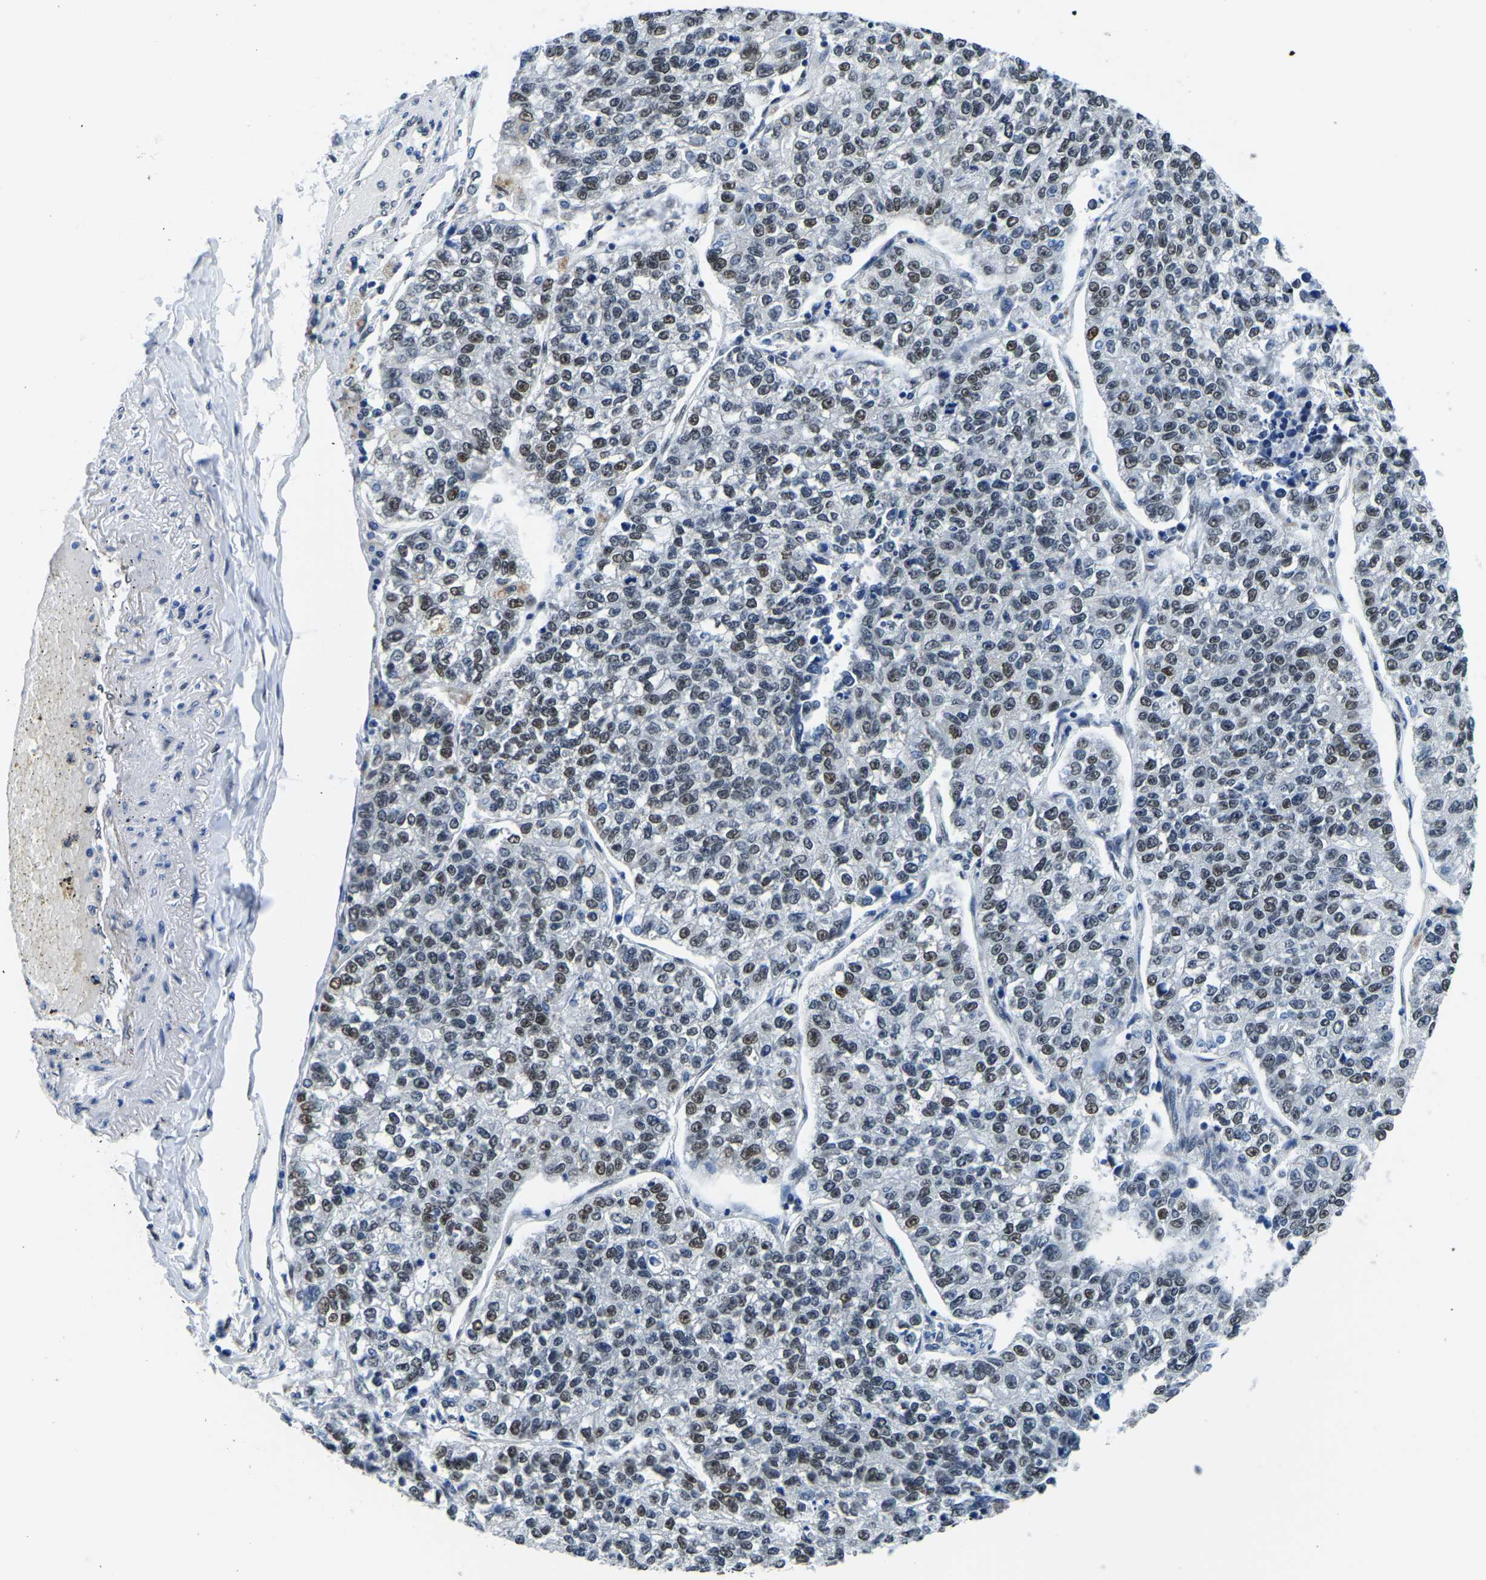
{"staining": {"intensity": "moderate", "quantity": ">75%", "location": "nuclear"}, "tissue": "lung cancer", "cell_type": "Tumor cells", "image_type": "cancer", "snomed": [{"axis": "morphology", "description": "Adenocarcinoma, NOS"}, {"axis": "topography", "description": "Lung"}], "caption": "Immunohistochemical staining of lung cancer exhibits medium levels of moderate nuclear positivity in about >75% of tumor cells.", "gene": "BNIP3L", "patient": {"sex": "male", "age": 49}}